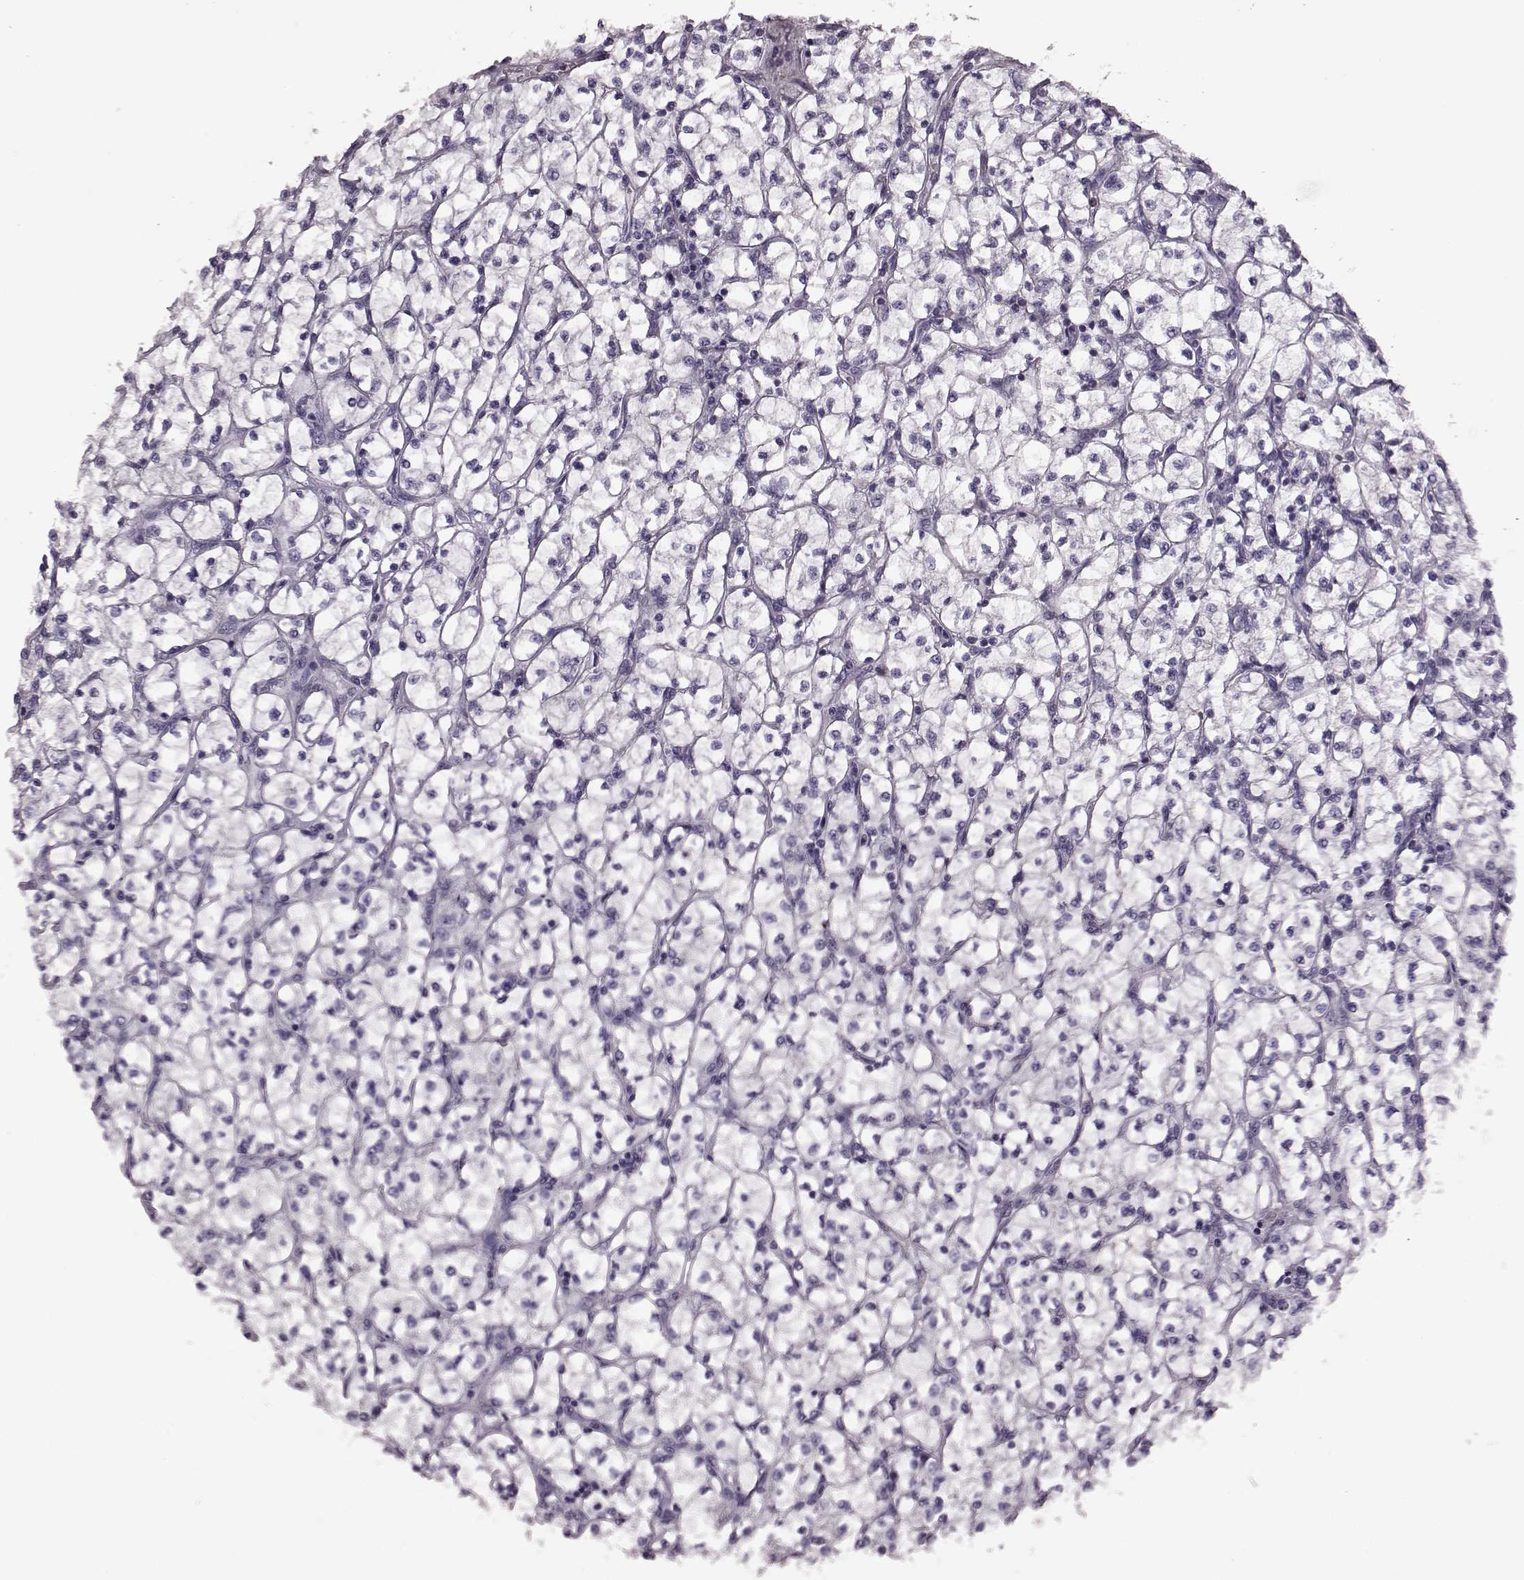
{"staining": {"intensity": "negative", "quantity": "none", "location": "none"}, "tissue": "renal cancer", "cell_type": "Tumor cells", "image_type": "cancer", "snomed": [{"axis": "morphology", "description": "Adenocarcinoma, NOS"}, {"axis": "topography", "description": "Kidney"}], "caption": "Immunohistochemistry of human renal adenocarcinoma shows no positivity in tumor cells.", "gene": "RIMS2", "patient": {"sex": "female", "age": 64}}